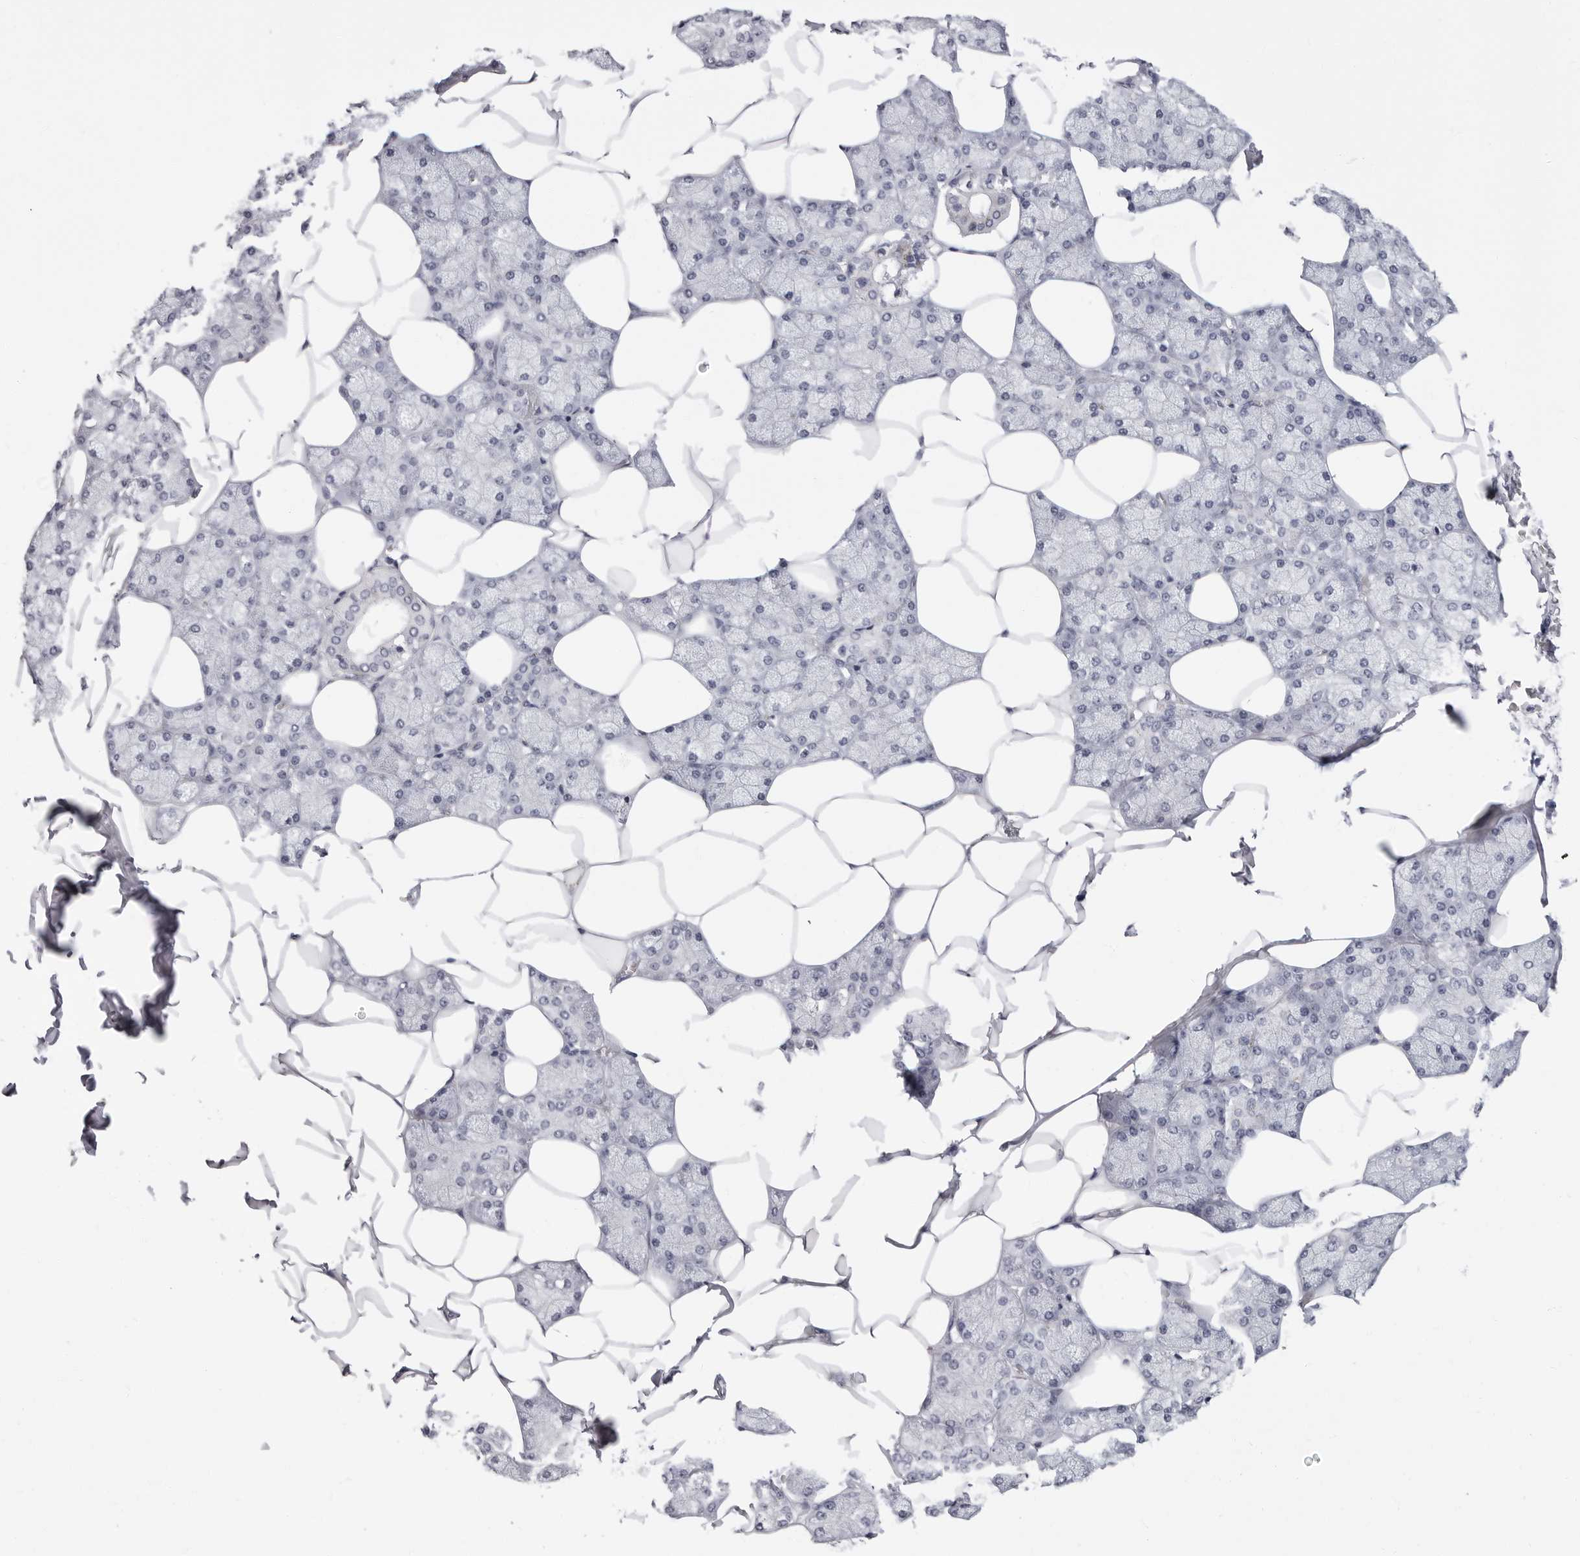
{"staining": {"intensity": "negative", "quantity": "none", "location": "none"}, "tissue": "salivary gland", "cell_type": "Glandular cells", "image_type": "normal", "snomed": [{"axis": "morphology", "description": "Normal tissue, NOS"}, {"axis": "topography", "description": "Salivary gland"}], "caption": "Immunohistochemistry (IHC) micrograph of normal salivary gland: human salivary gland stained with DAB (3,3'-diaminobenzidine) reveals no significant protein positivity in glandular cells. (DAB IHC with hematoxylin counter stain).", "gene": "ERICH3", "patient": {"sex": "male", "age": 62}}